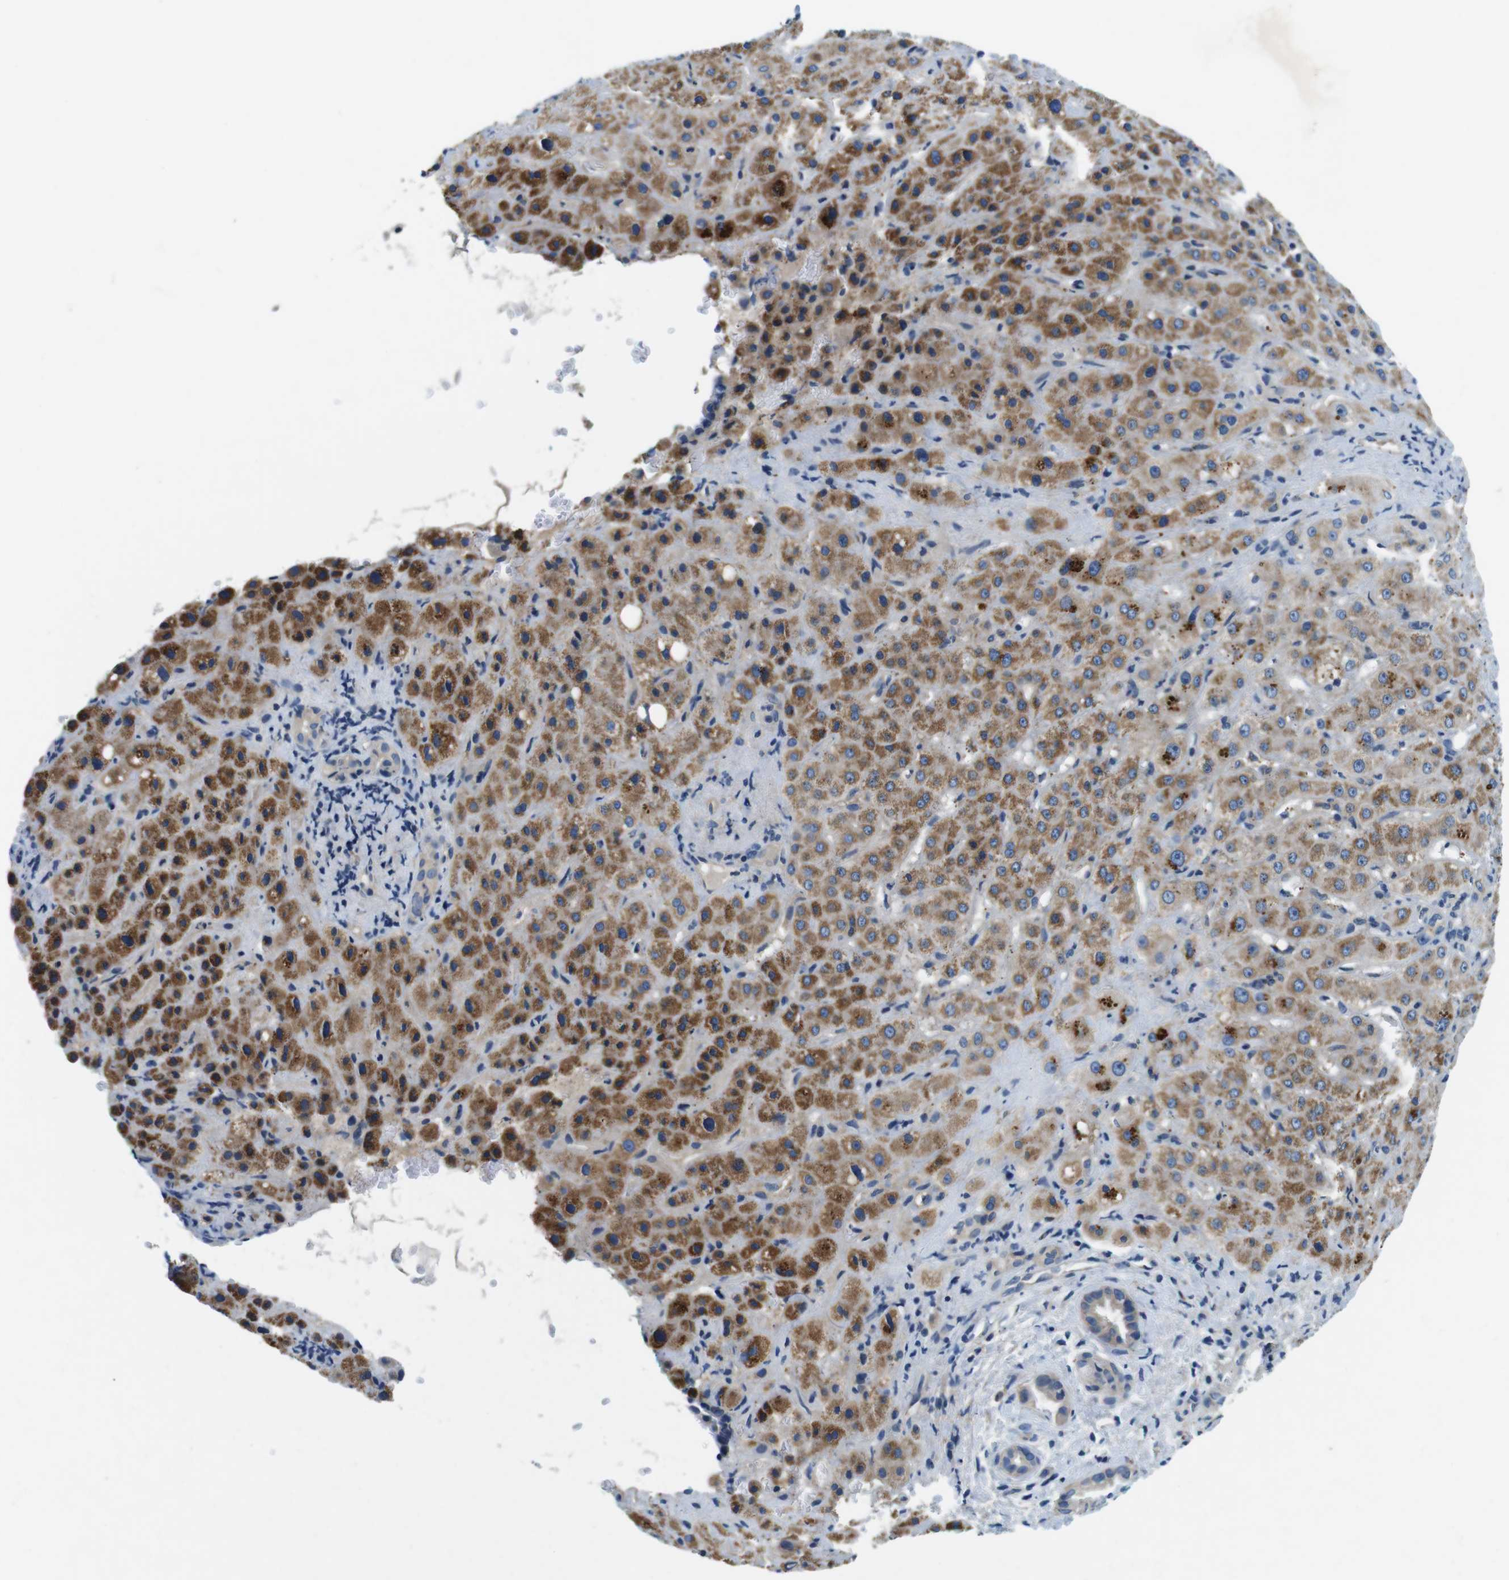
{"staining": {"intensity": "strong", "quantity": ">75%", "location": "cytoplasmic/membranous"}, "tissue": "liver cancer", "cell_type": "Tumor cells", "image_type": "cancer", "snomed": [{"axis": "morphology", "description": "Cholangiocarcinoma"}, {"axis": "topography", "description": "Liver"}], "caption": "This histopathology image displays IHC staining of liver cancer (cholangiocarcinoma), with high strong cytoplasmic/membranous staining in about >75% of tumor cells.", "gene": "DENND4C", "patient": {"sex": "female", "age": 65}}